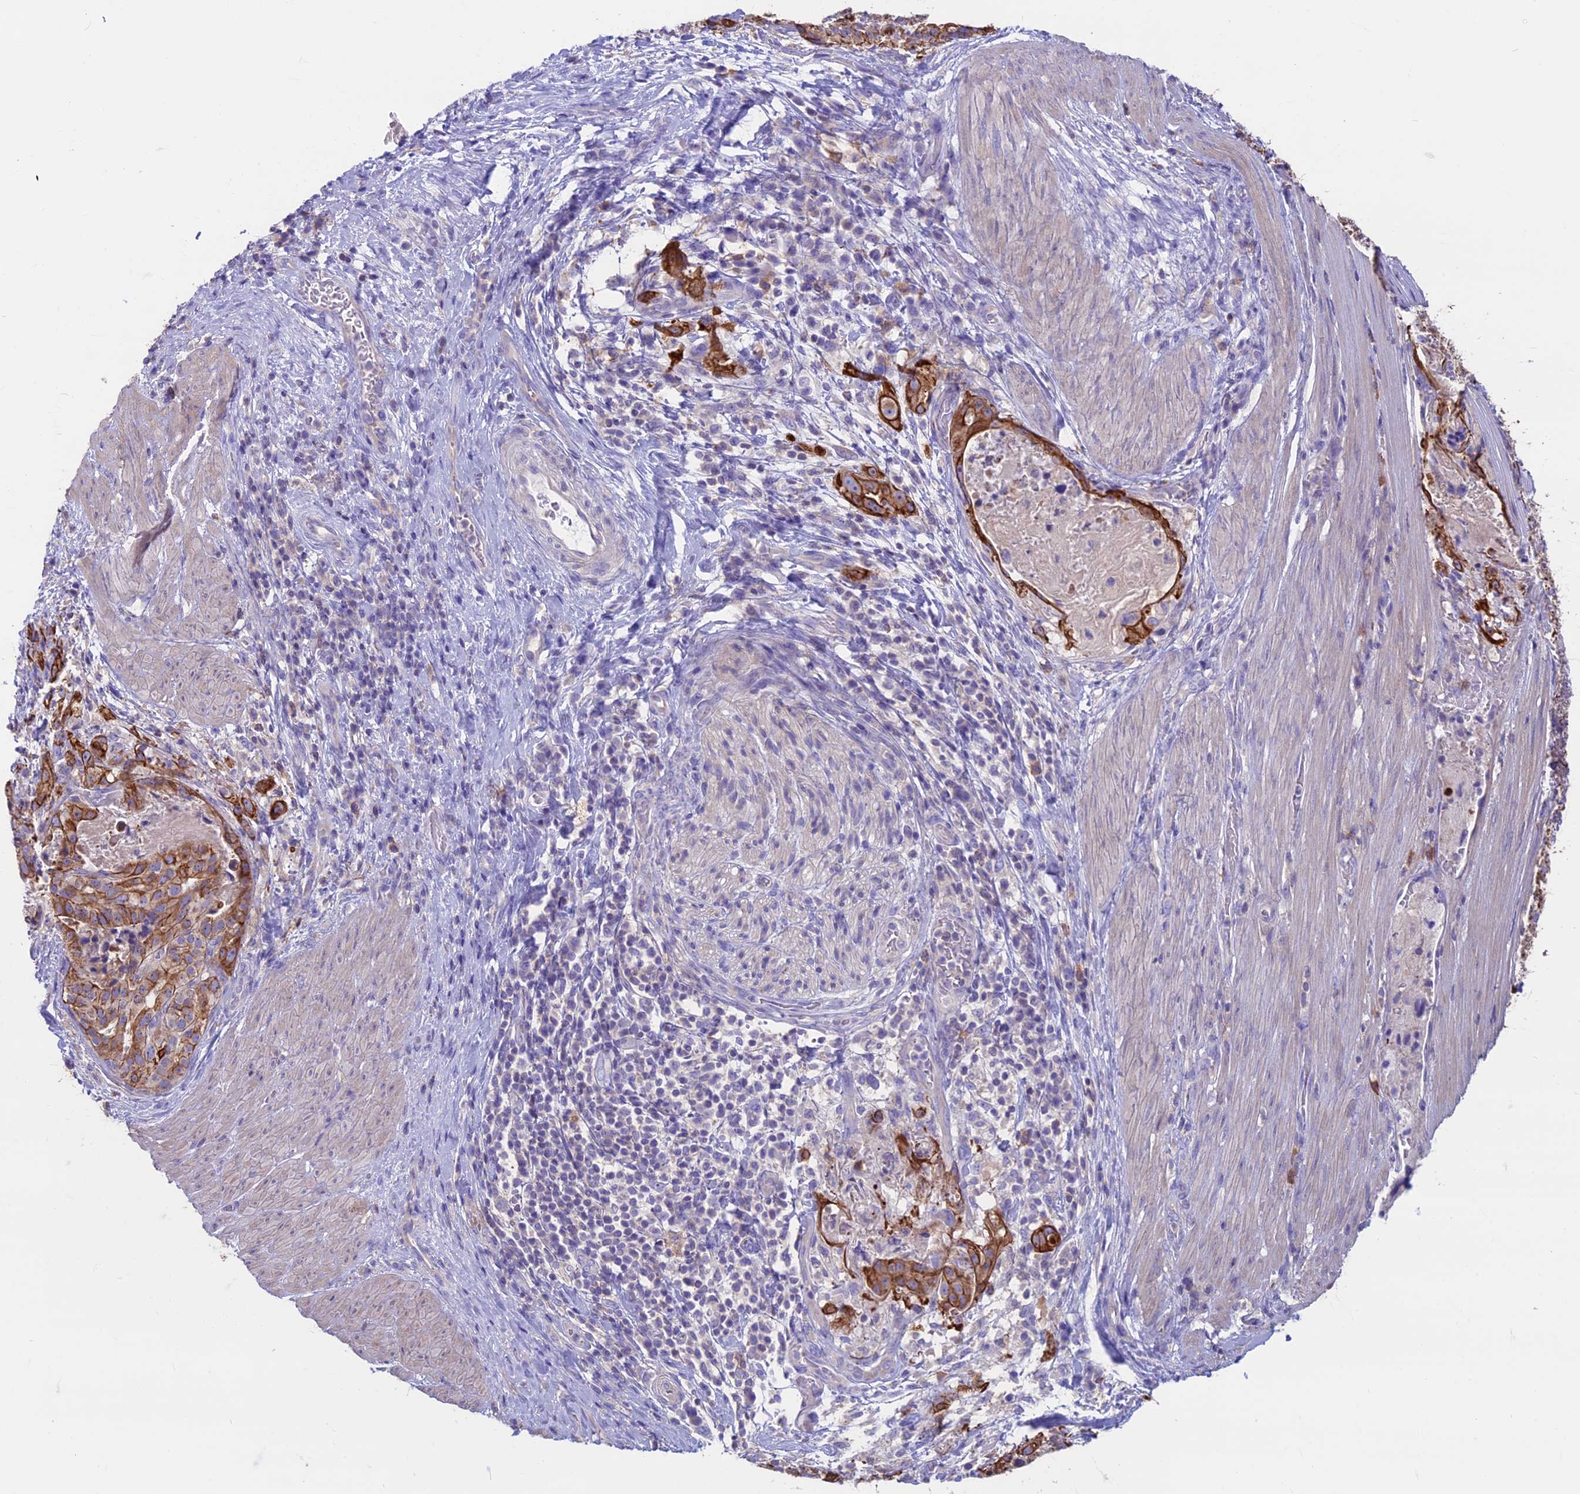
{"staining": {"intensity": "strong", "quantity": "25%-75%", "location": "cytoplasmic/membranous"}, "tissue": "stomach cancer", "cell_type": "Tumor cells", "image_type": "cancer", "snomed": [{"axis": "morphology", "description": "Adenocarcinoma, NOS"}, {"axis": "topography", "description": "Stomach"}], "caption": "This histopathology image displays stomach cancer (adenocarcinoma) stained with immunohistochemistry (IHC) to label a protein in brown. The cytoplasmic/membranous of tumor cells show strong positivity for the protein. Nuclei are counter-stained blue.", "gene": "CDAN1", "patient": {"sex": "male", "age": 48}}